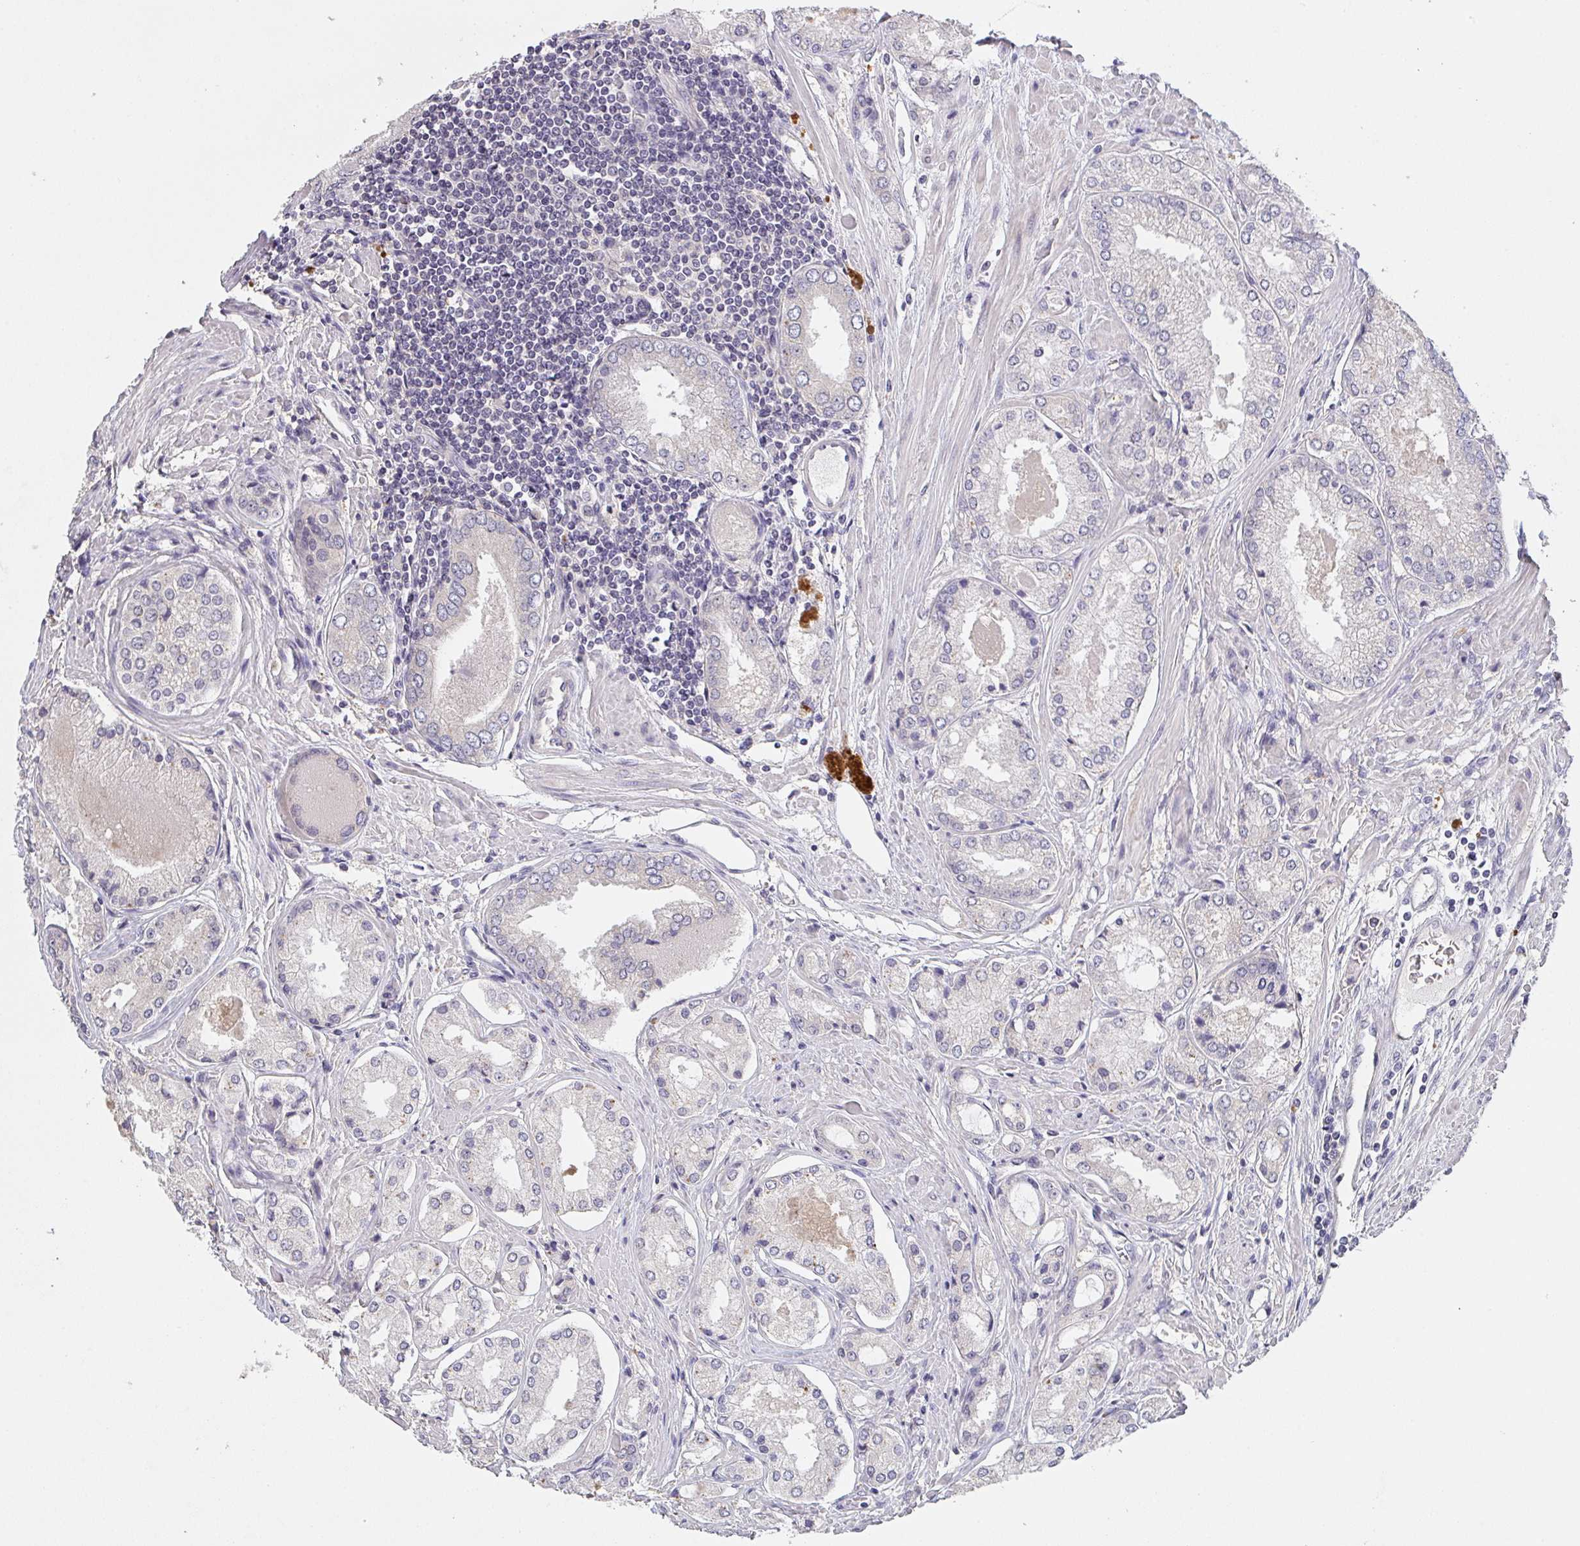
{"staining": {"intensity": "negative", "quantity": "none", "location": "none"}, "tissue": "prostate cancer", "cell_type": "Tumor cells", "image_type": "cancer", "snomed": [{"axis": "morphology", "description": "Adenocarcinoma, Low grade"}, {"axis": "topography", "description": "Prostate"}], "caption": "The immunohistochemistry (IHC) histopathology image has no significant positivity in tumor cells of prostate cancer tissue.", "gene": "TMEM219", "patient": {"sex": "male", "age": 68}}